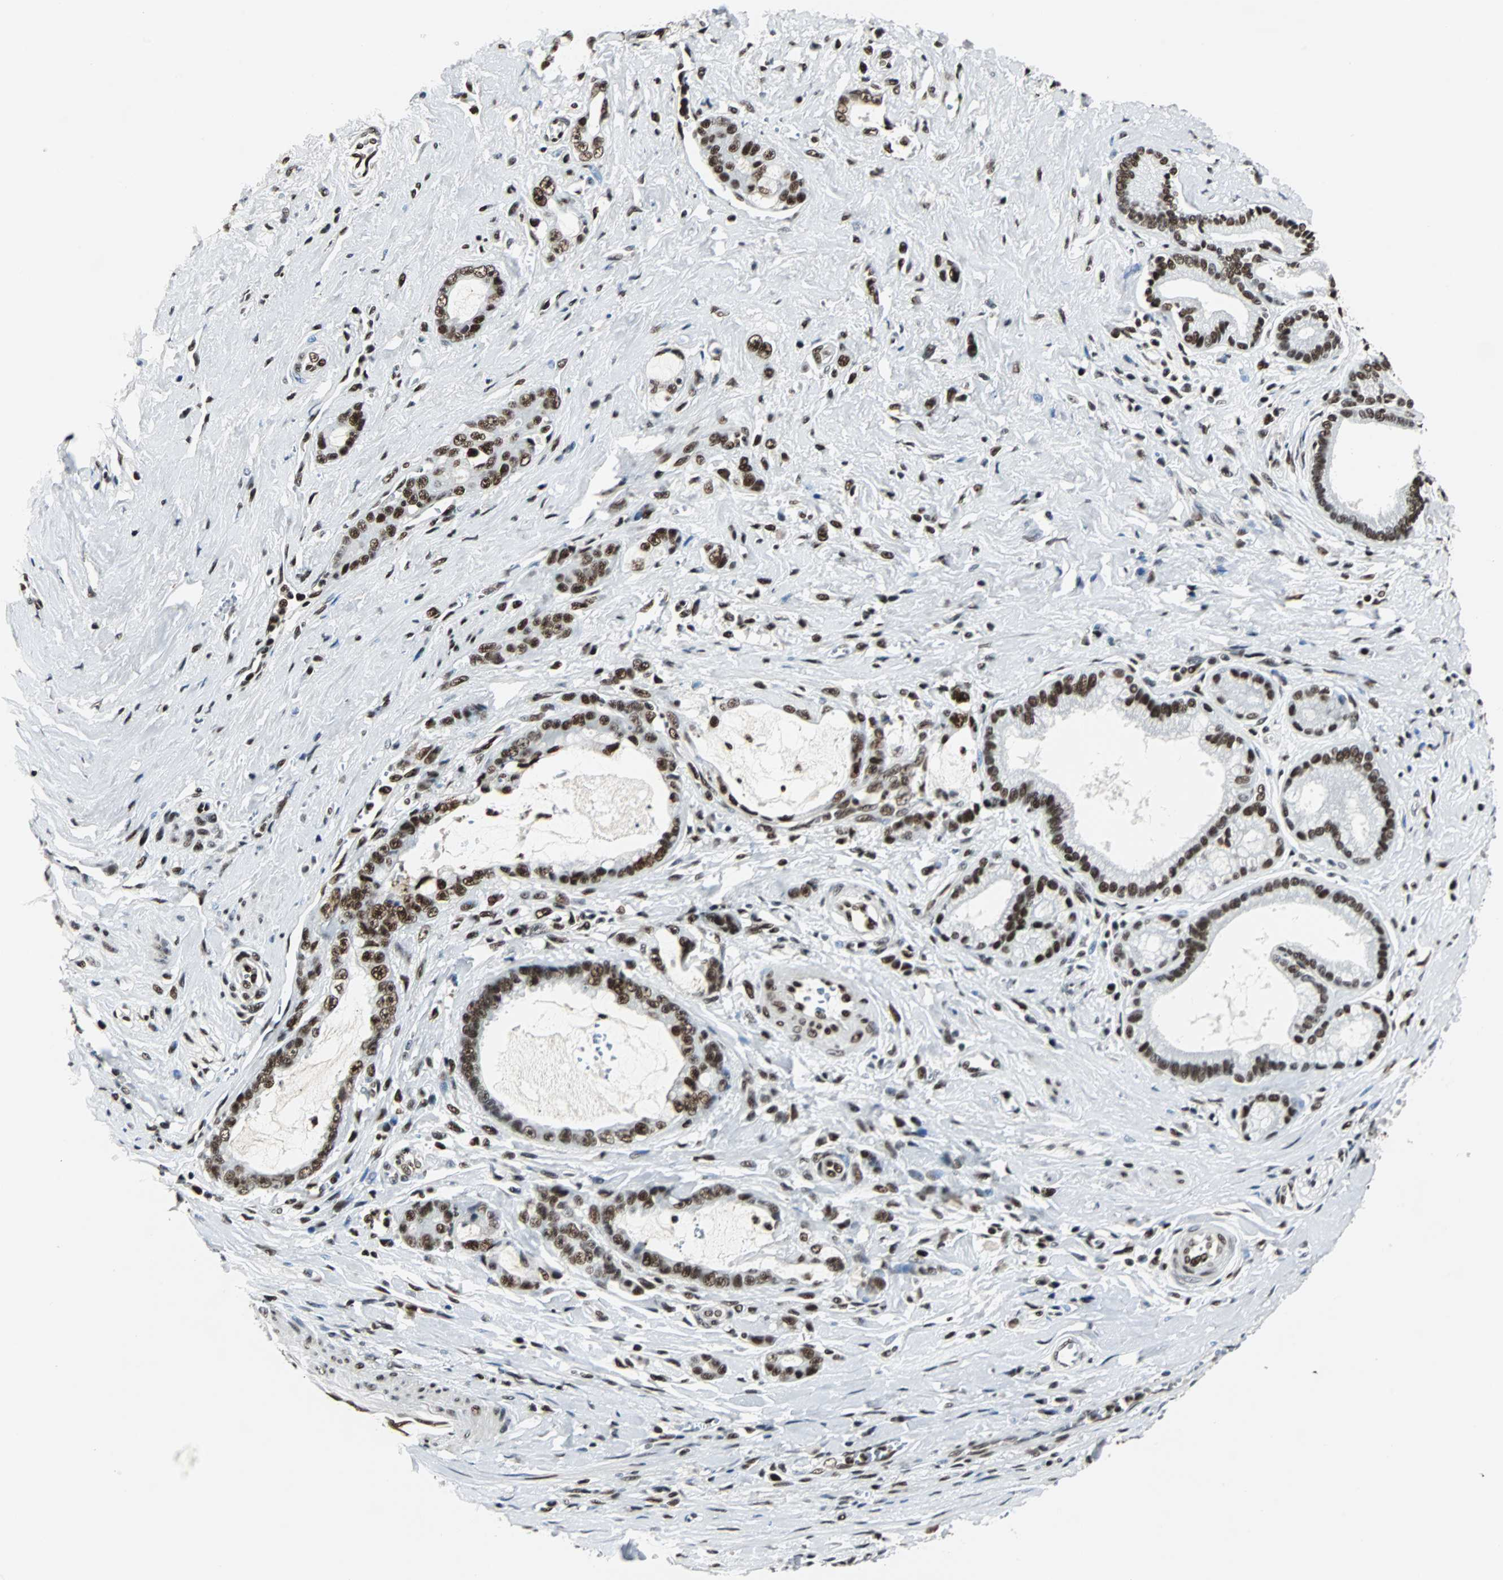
{"staining": {"intensity": "strong", "quantity": ">75%", "location": "nuclear"}, "tissue": "pancreatic cancer", "cell_type": "Tumor cells", "image_type": "cancer", "snomed": [{"axis": "morphology", "description": "Adenocarcinoma, NOS"}, {"axis": "topography", "description": "Pancreas"}], "caption": "Pancreatic cancer stained with a brown dye shows strong nuclear positive staining in approximately >75% of tumor cells.", "gene": "XRCC4", "patient": {"sex": "female", "age": 73}}